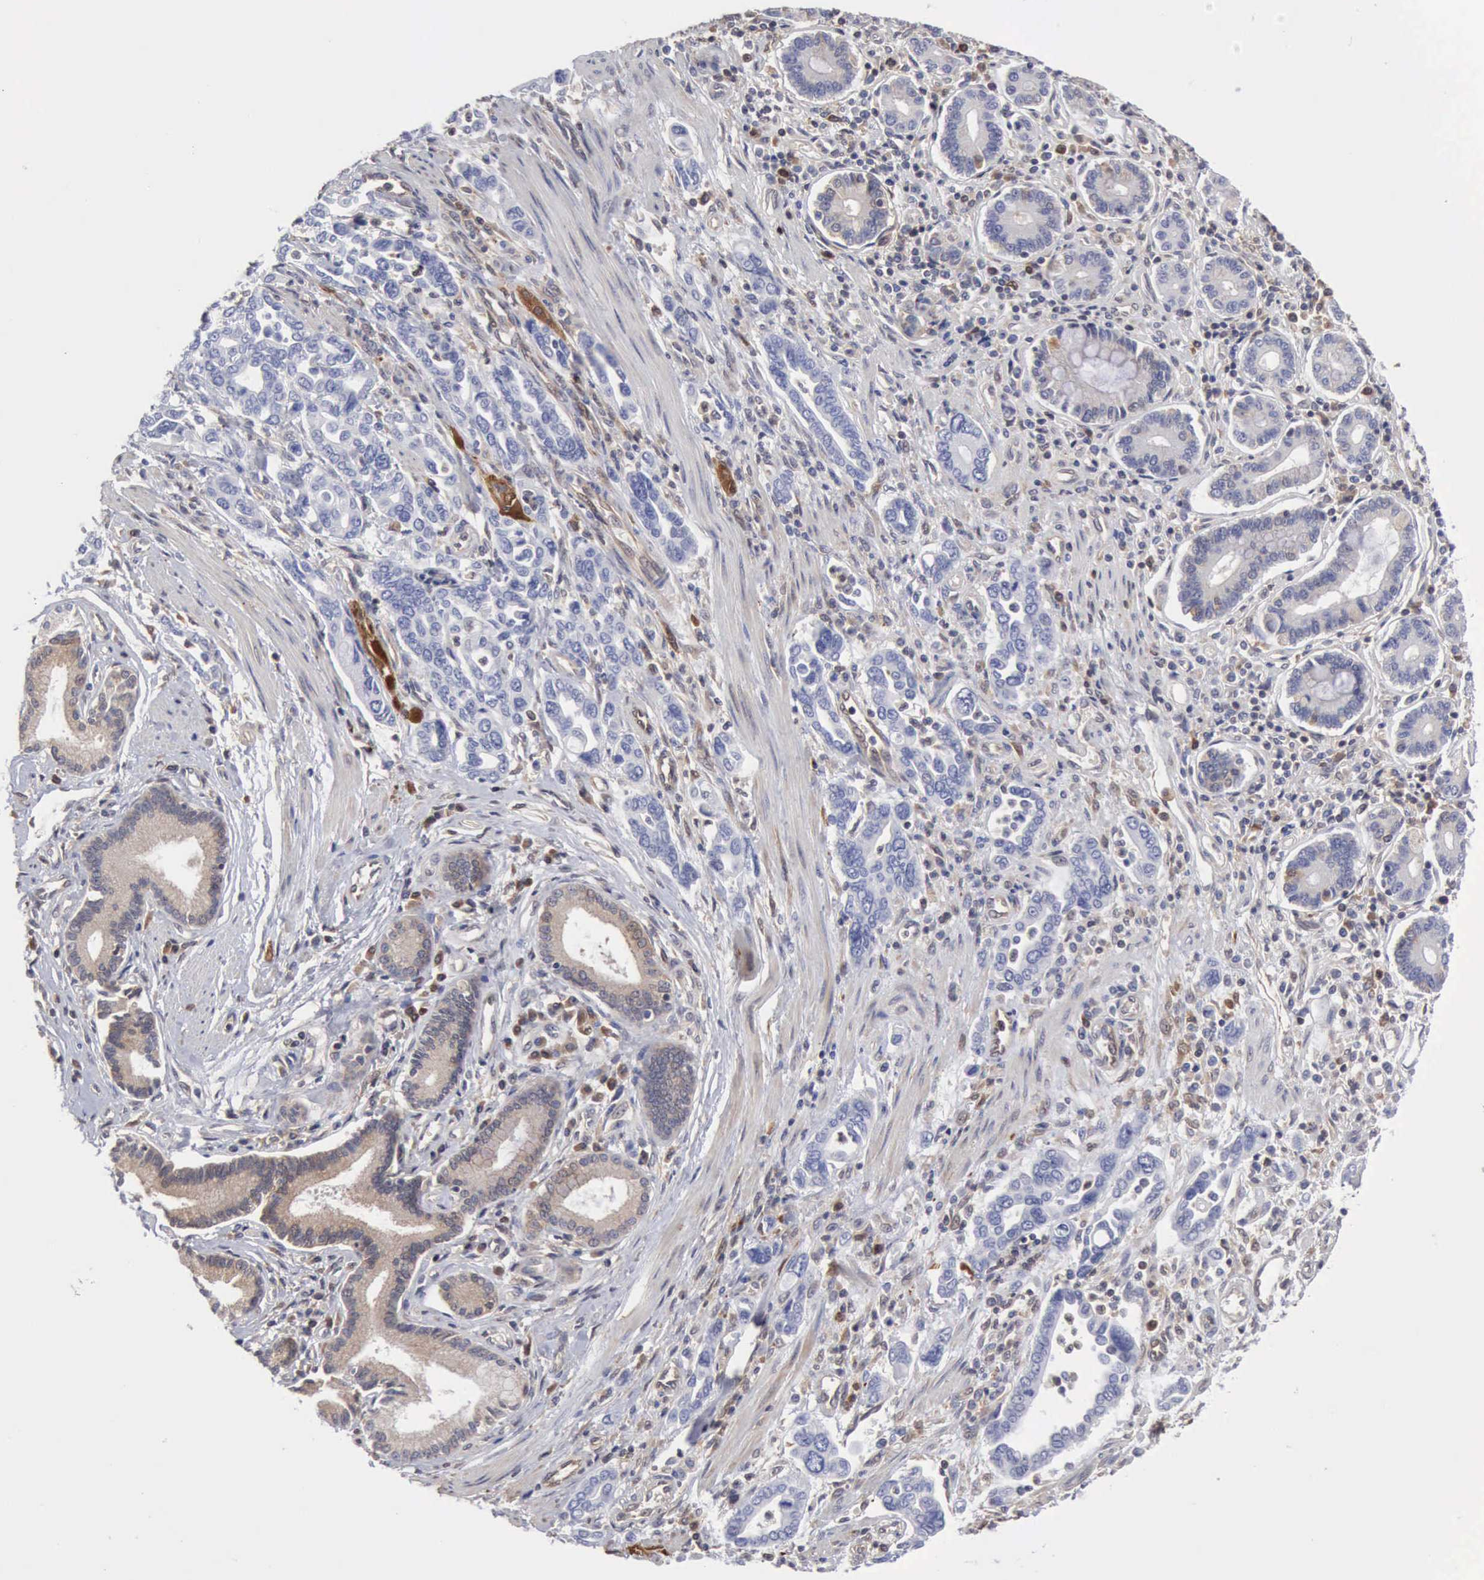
{"staining": {"intensity": "weak", "quantity": ">75%", "location": "cytoplasmic/membranous"}, "tissue": "pancreatic cancer", "cell_type": "Tumor cells", "image_type": "cancer", "snomed": [{"axis": "morphology", "description": "Adenocarcinoma, NOS"}, {"axis": "topography", "description": "Pancreas"}], "caption": "Protein expression analysis of pancreatic adenocarcinoma reveals weak cytoplasmic/membranous expression in approximately >75% of tumor cells.", "gene": "APOL2", "patient": {"sex": "female", "age": 57}}